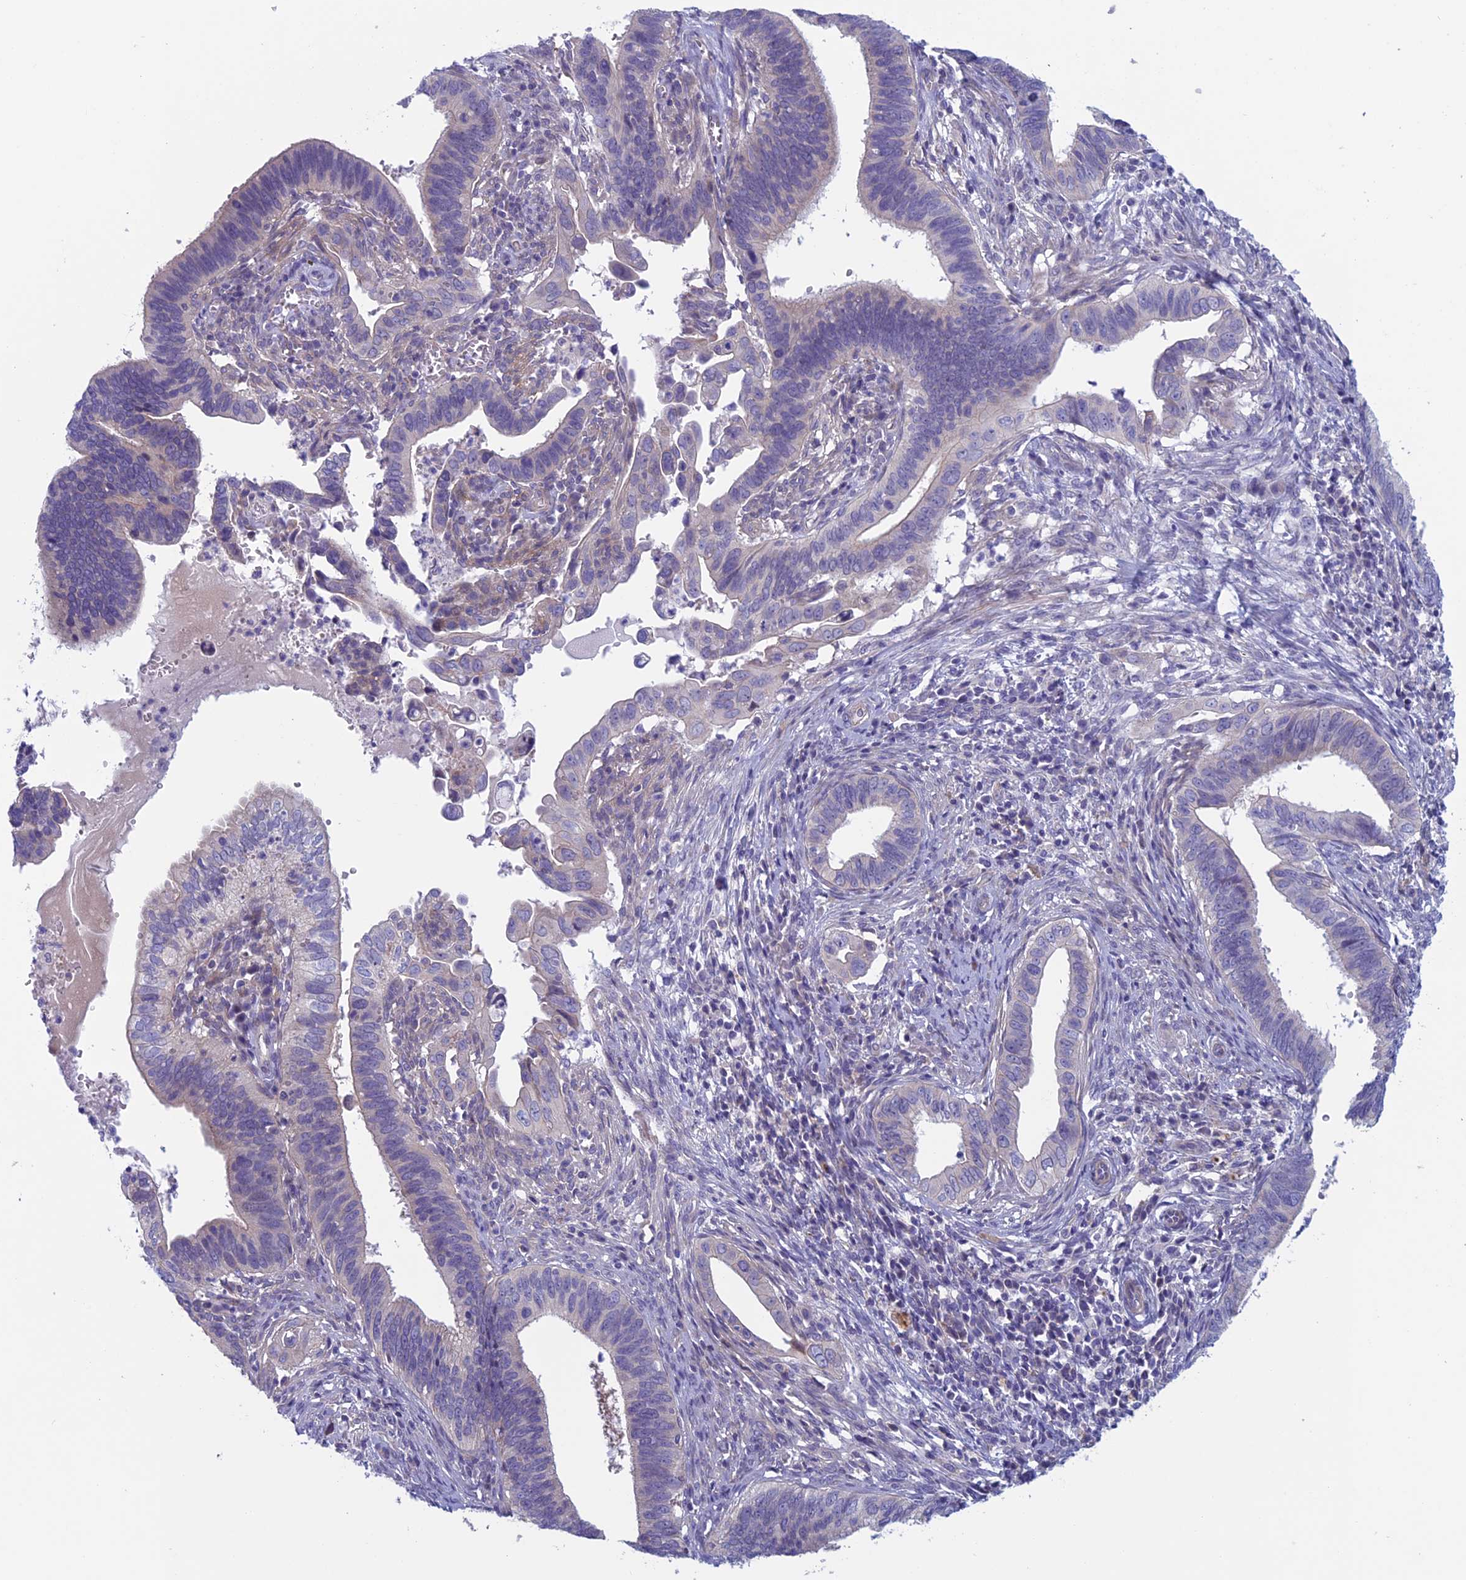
{"staining": {"intensity": "weak", "quantity": "<25%", "location": "cytoplasmic/membranous"}, "tissue": "cervical cancer", "cell_type": "Tumor cells", "image_type": "cancer", "snomed": [{"axis": "morphology", "description": "Adenocarcinoma, NOS"}, {"axis": "topography", "description": "Cervix"}], "caption": "Protein analysis of cervical adenocarcinoma exhibits no significant positivity in tumor cells. (DAB immunohistochemistry (IHC) with hematoxylin counter stain).", "gene": "CNOT6L", "patient": {"sex": "female", "age": 42}}